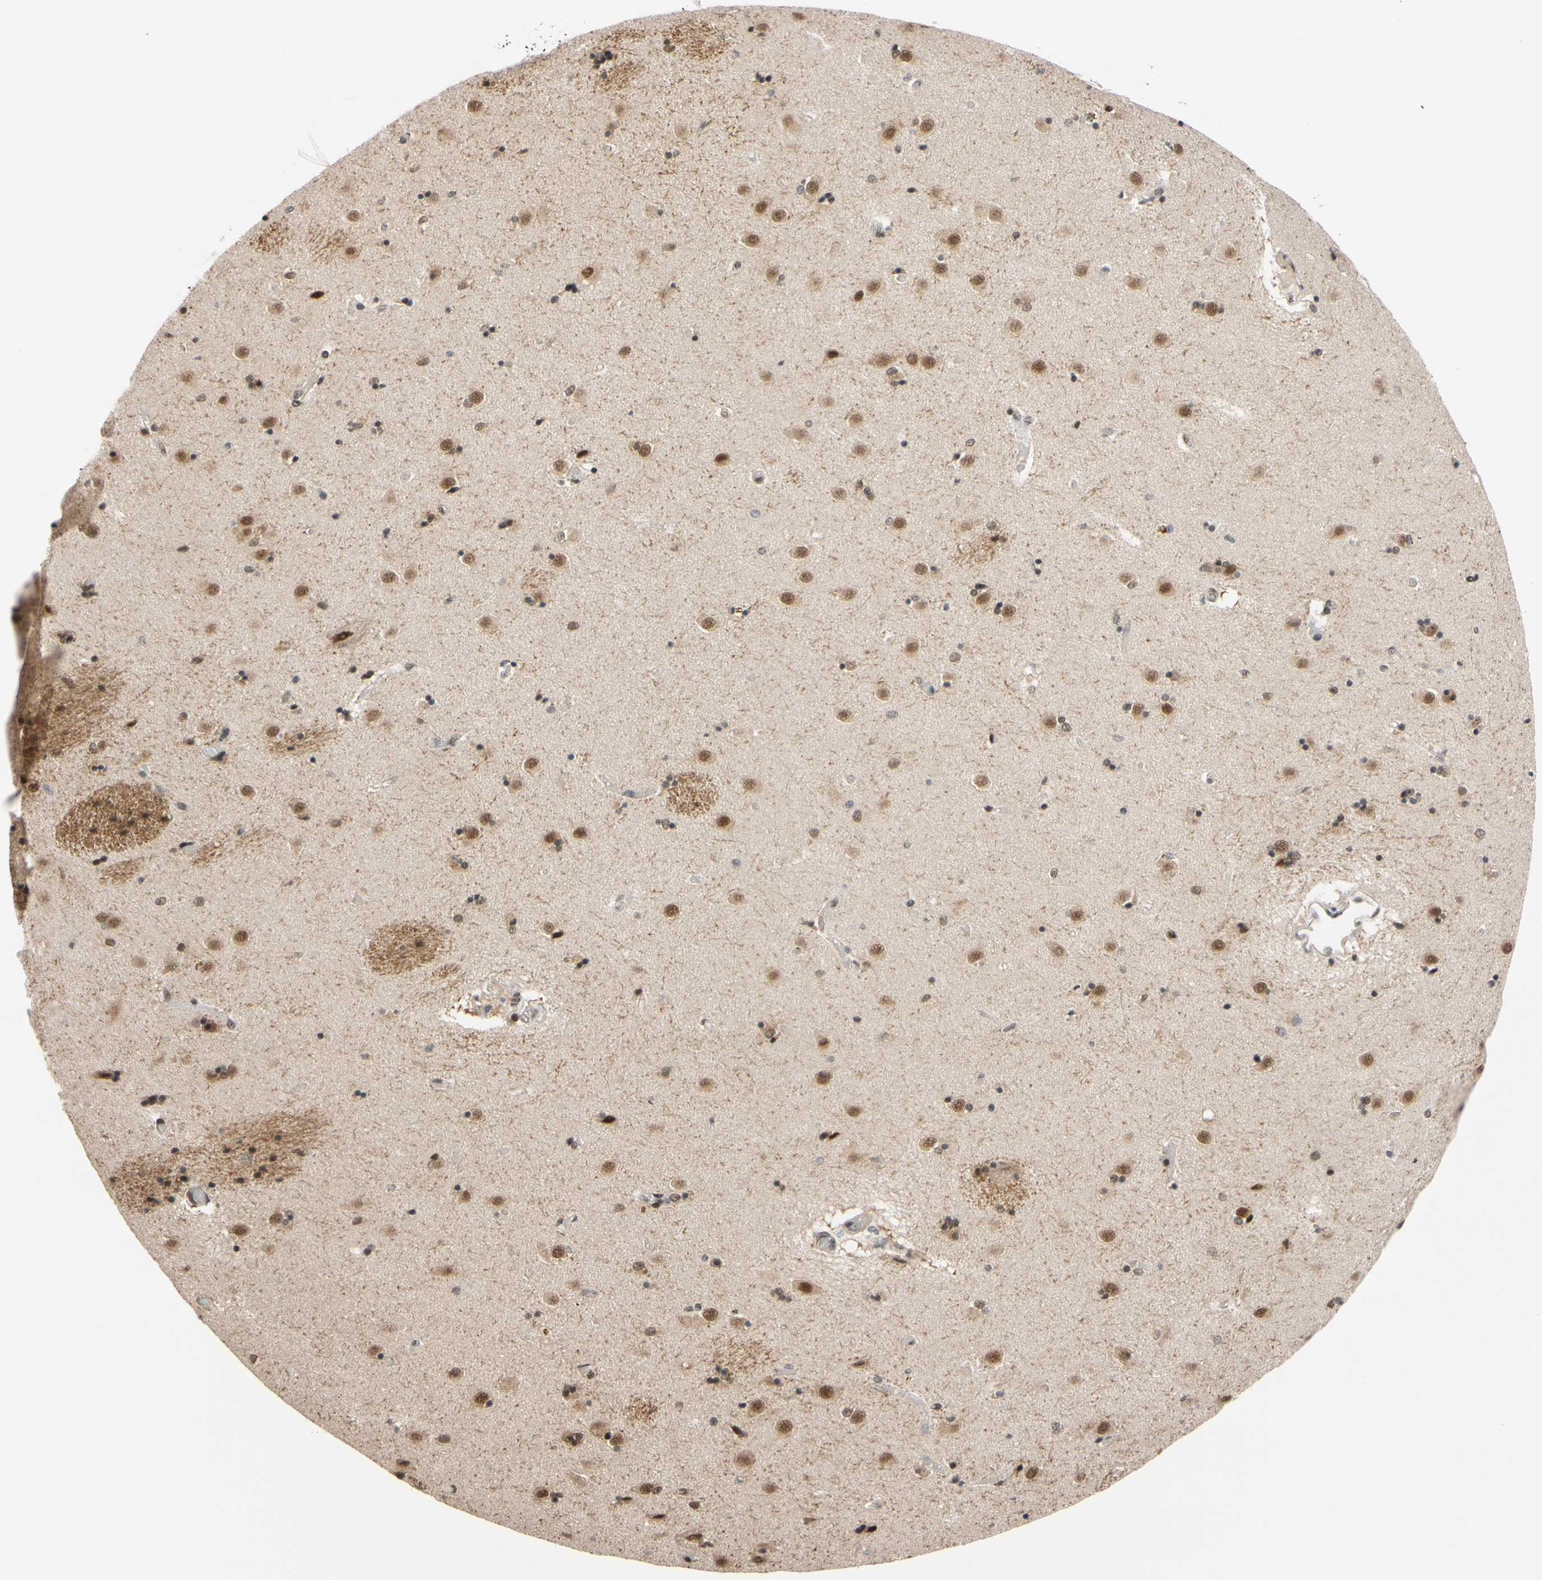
{"staining": {"intensity": "moderate", "quantity": ">75%", "location": "nuclear"}, "tissue": "caudate", "cell_type": "Glial cells", "image_type": "normal", "snomed": [{"axis": "morphology", "description": "Normal tissue, NOS"}, {"axis": "topography", "description": "Lateral ventricle wall"}], "caption": "Protein expression analysis of benign caudate shows moderate nuclear positivity in about >75% of glial cells.", "gene": "TAF4", "patient": {"sex": "female", "age": 54}}